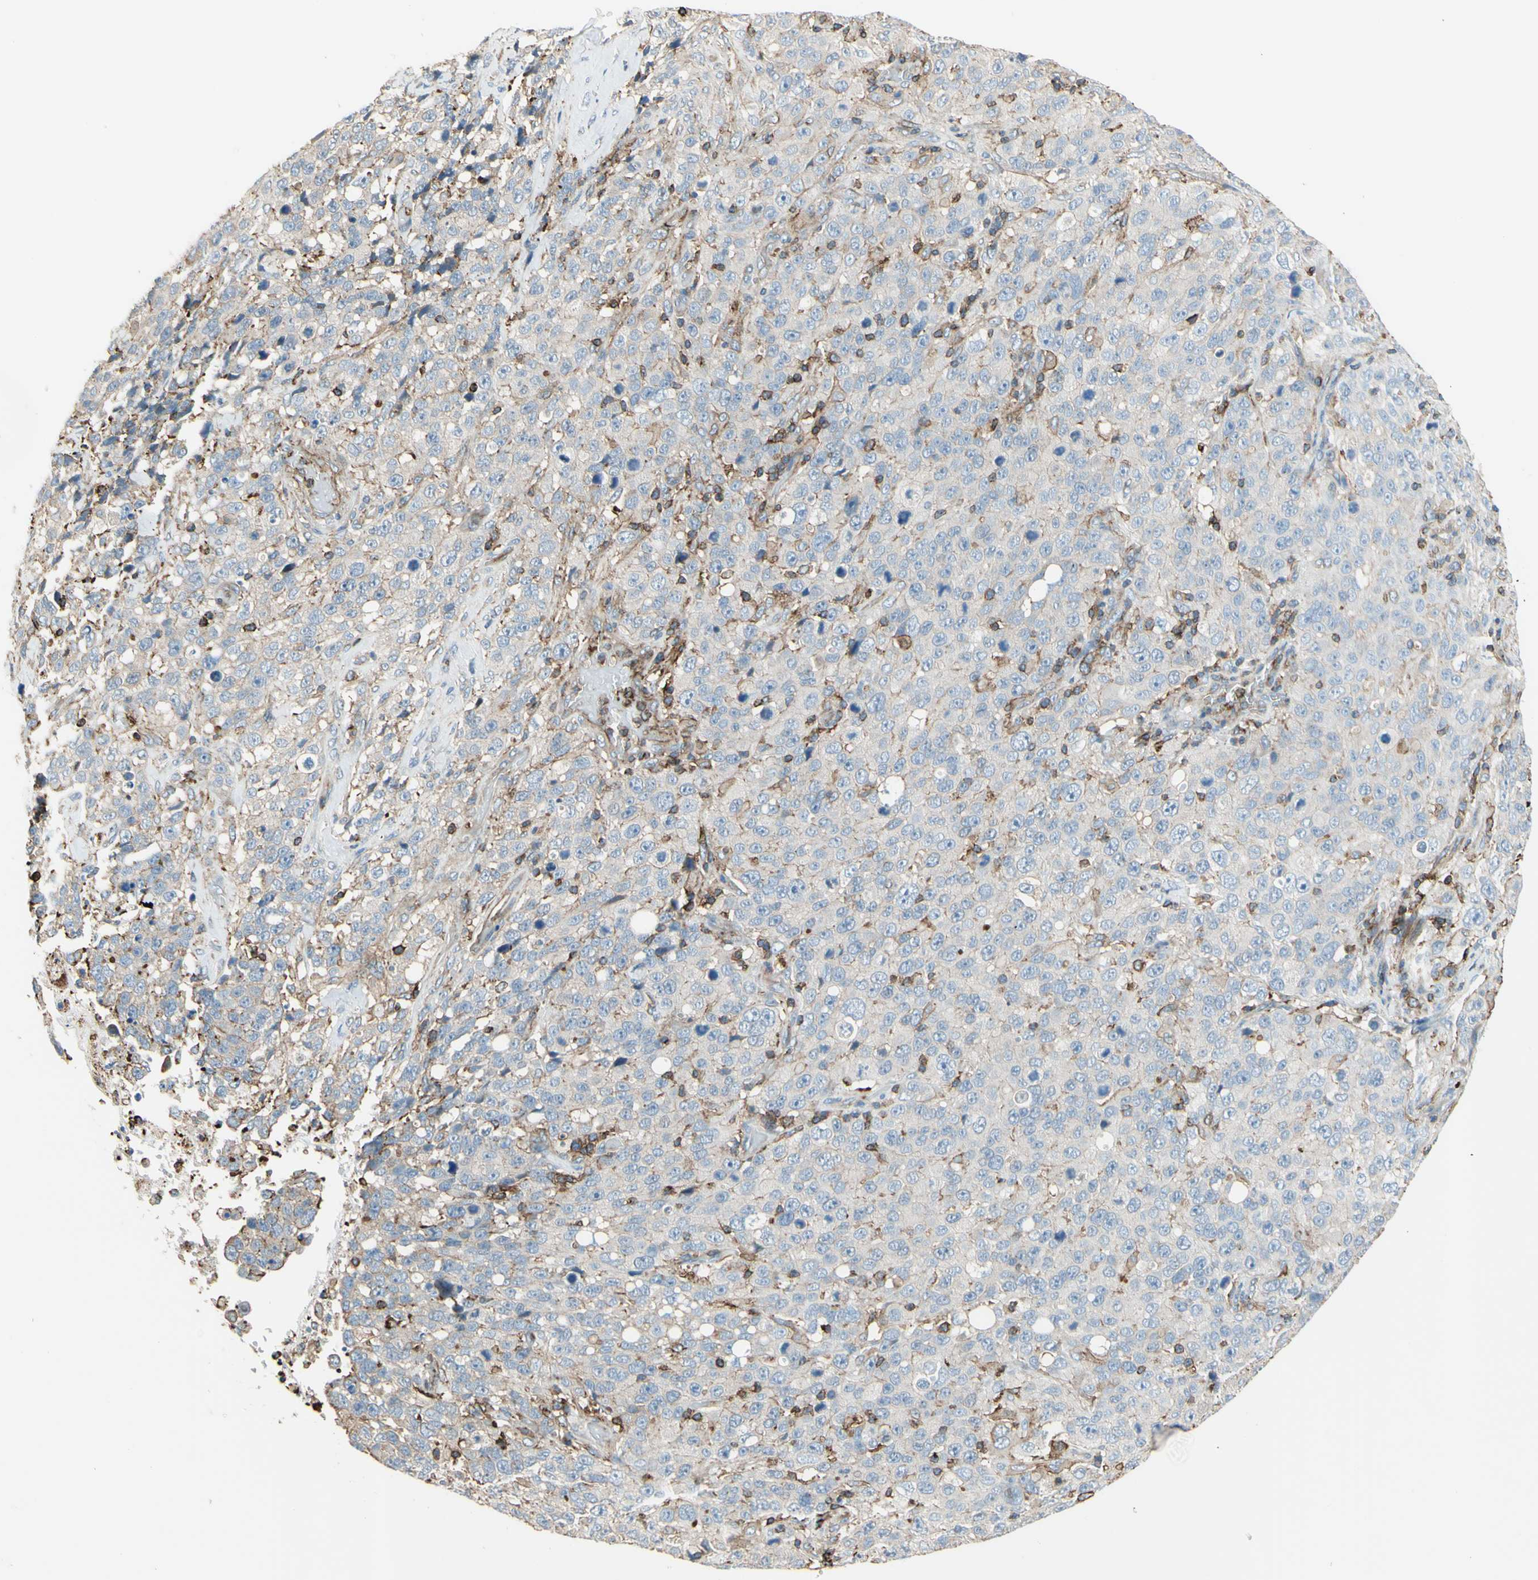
{"staining": {"intensity": "negative", "quantity": "none", "location": "none"}, "tissue": "stomach cancer", "cell_type": "Tumor cells", "image_type": "cancer", "snomed": [{"axis": "morphology", "description": "Normal tissue, NOS"}, {"axis": "morphology", "description": "Adenocarcinoma, NOS"}, {"axis": "topography", "description": "Stomach"}], "caption": "Immunohistochemistry (IHC) micrograph of stomach cancer stained for a protein (brown), which displays no staining in tumor cells. (Brightfield microscopy of DAB immunohistochemistry at high magnification).", "gene": "SEMA4C", "patient": {"sex": "male", "age": 48}}